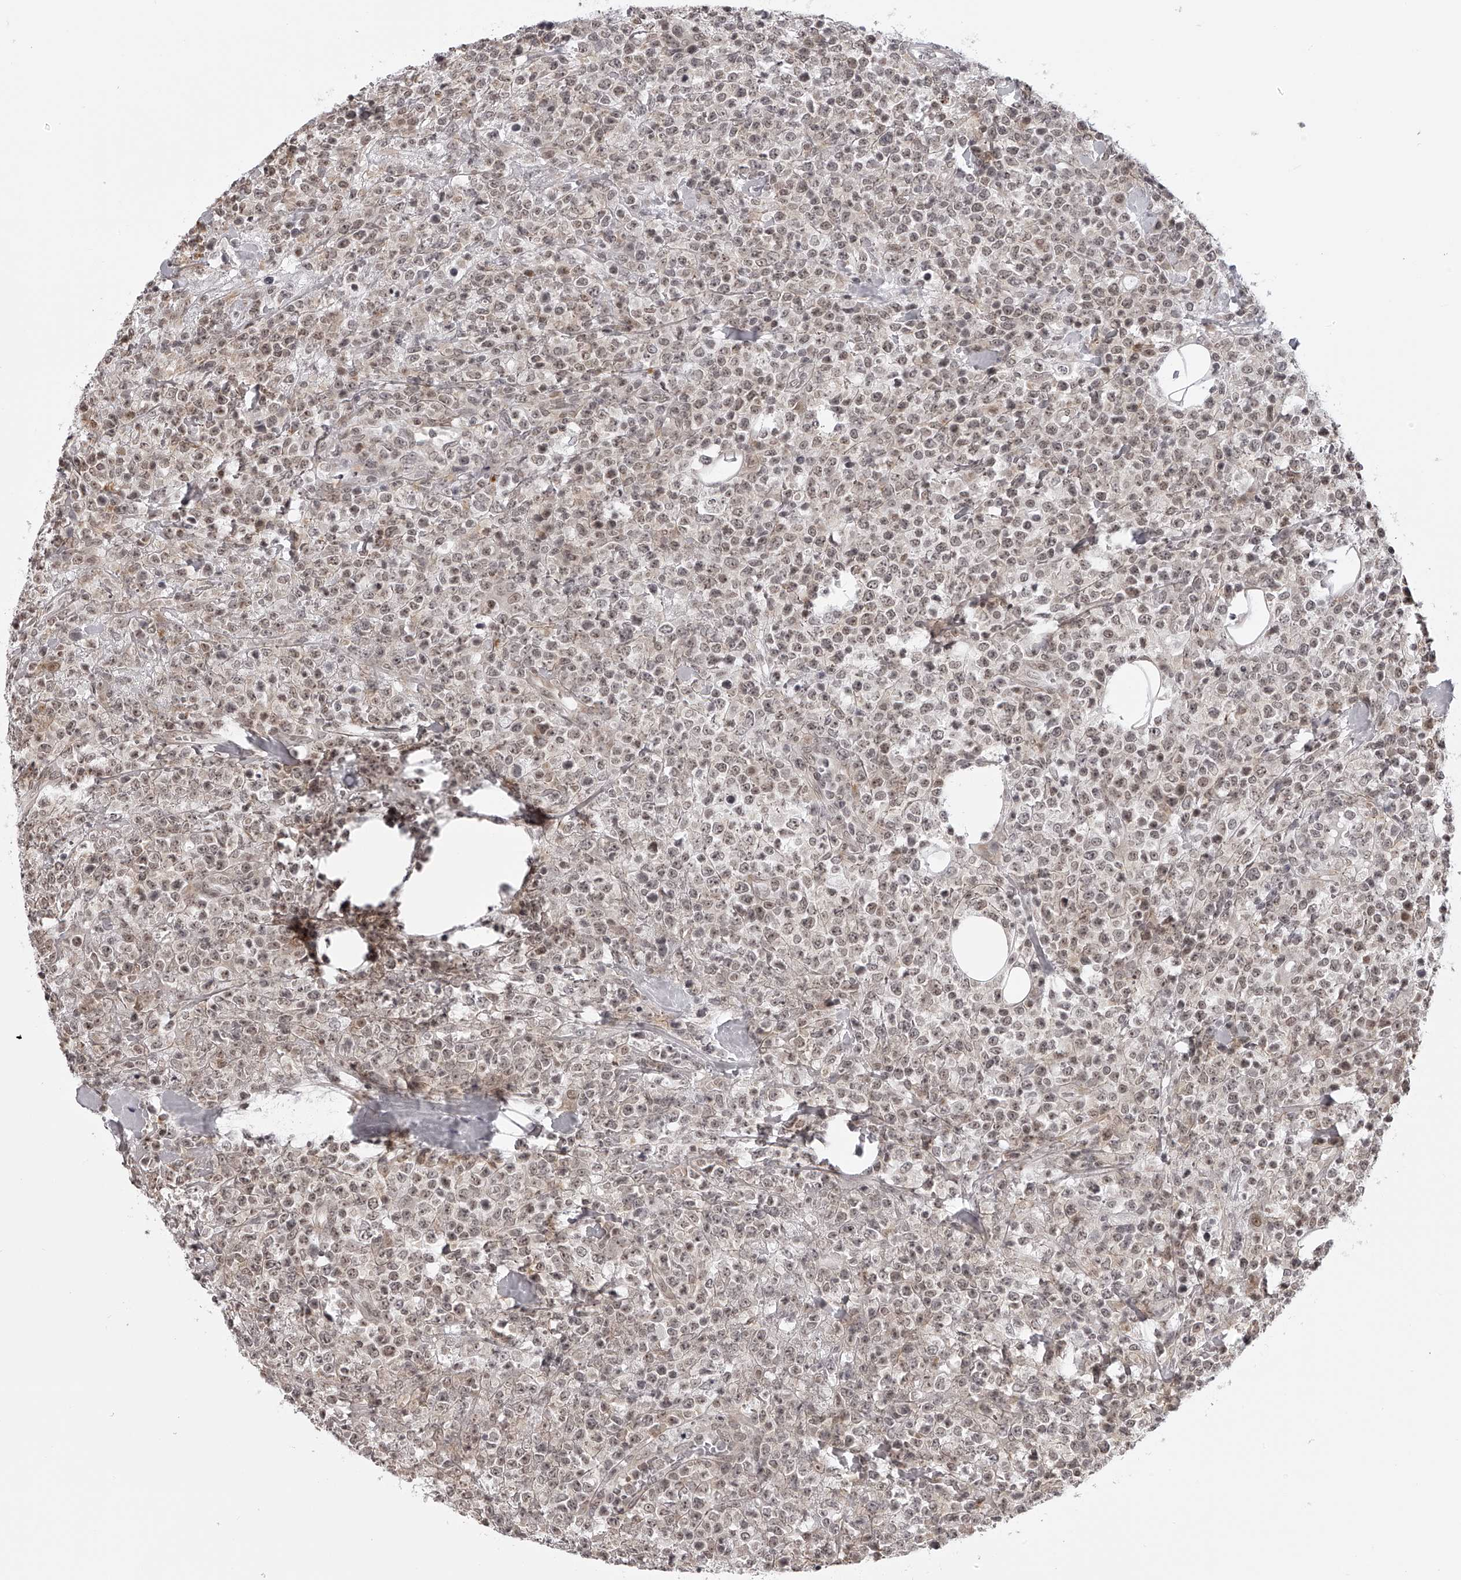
{"staining": {"intensity": "weak", "quantity": ">75%", "location": "nuclear"}, "tissue": "lymphoma", "cell_type": "Tumor cells", "image_type": "cancer", "snomed": [{"axis": "morphology", "description": "Malignant lymphoma, non-Hodgkin's type, High grade"}, {"axis": "topography", "description": "Colon"}], "caption": "This photomicrograph reveals lymphoma stained with immunohistochemistry to label a protein in brown. The nuclear of tumor cells show weak positivity for the protein. Nuclei are counter-stained blue.", "gene": "ODF2L", "patient": {"sex": "female", "age": 53}}